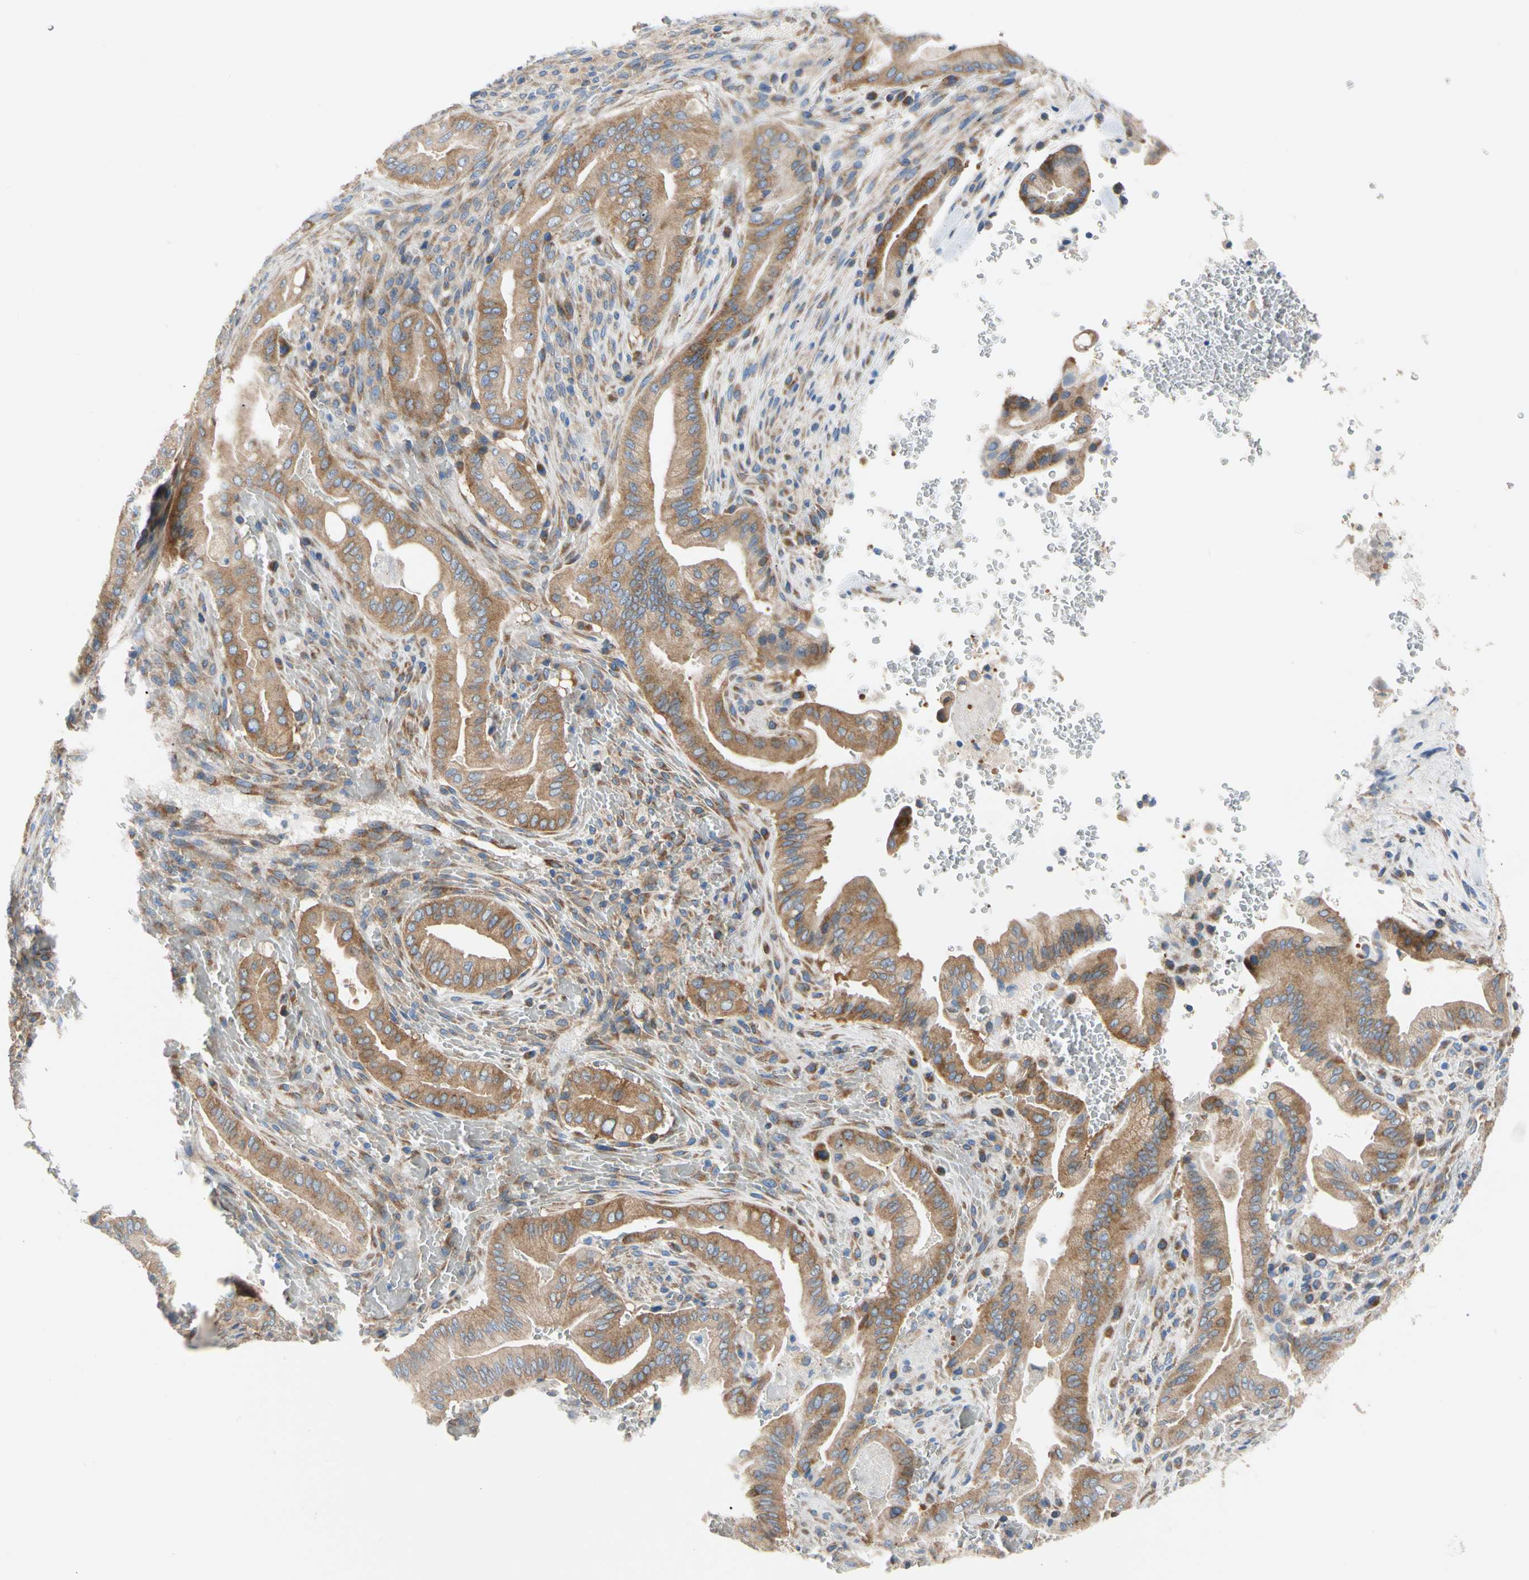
{"staining": {"intensity": "moderate", "quantity": ">75%", "location": "cytoplasmic/membranous"}, "tissue": "liver cancer", "cell_type": "Tumor cells", "image_type": "cancer", "snomed": [{"axis": "morphology", "description": "Cholangiocarcinoma"}, {"axis": "topography", "description": "Liver"}], "caption": "Liver cholangiocarcinoma stained for a protein (brown) reveals moderate cytoplasmic/membranous positive positivity in about >75% of tumor cells.", "gene": "GPHN", "patient": {"sex": "female", "age": 68}}